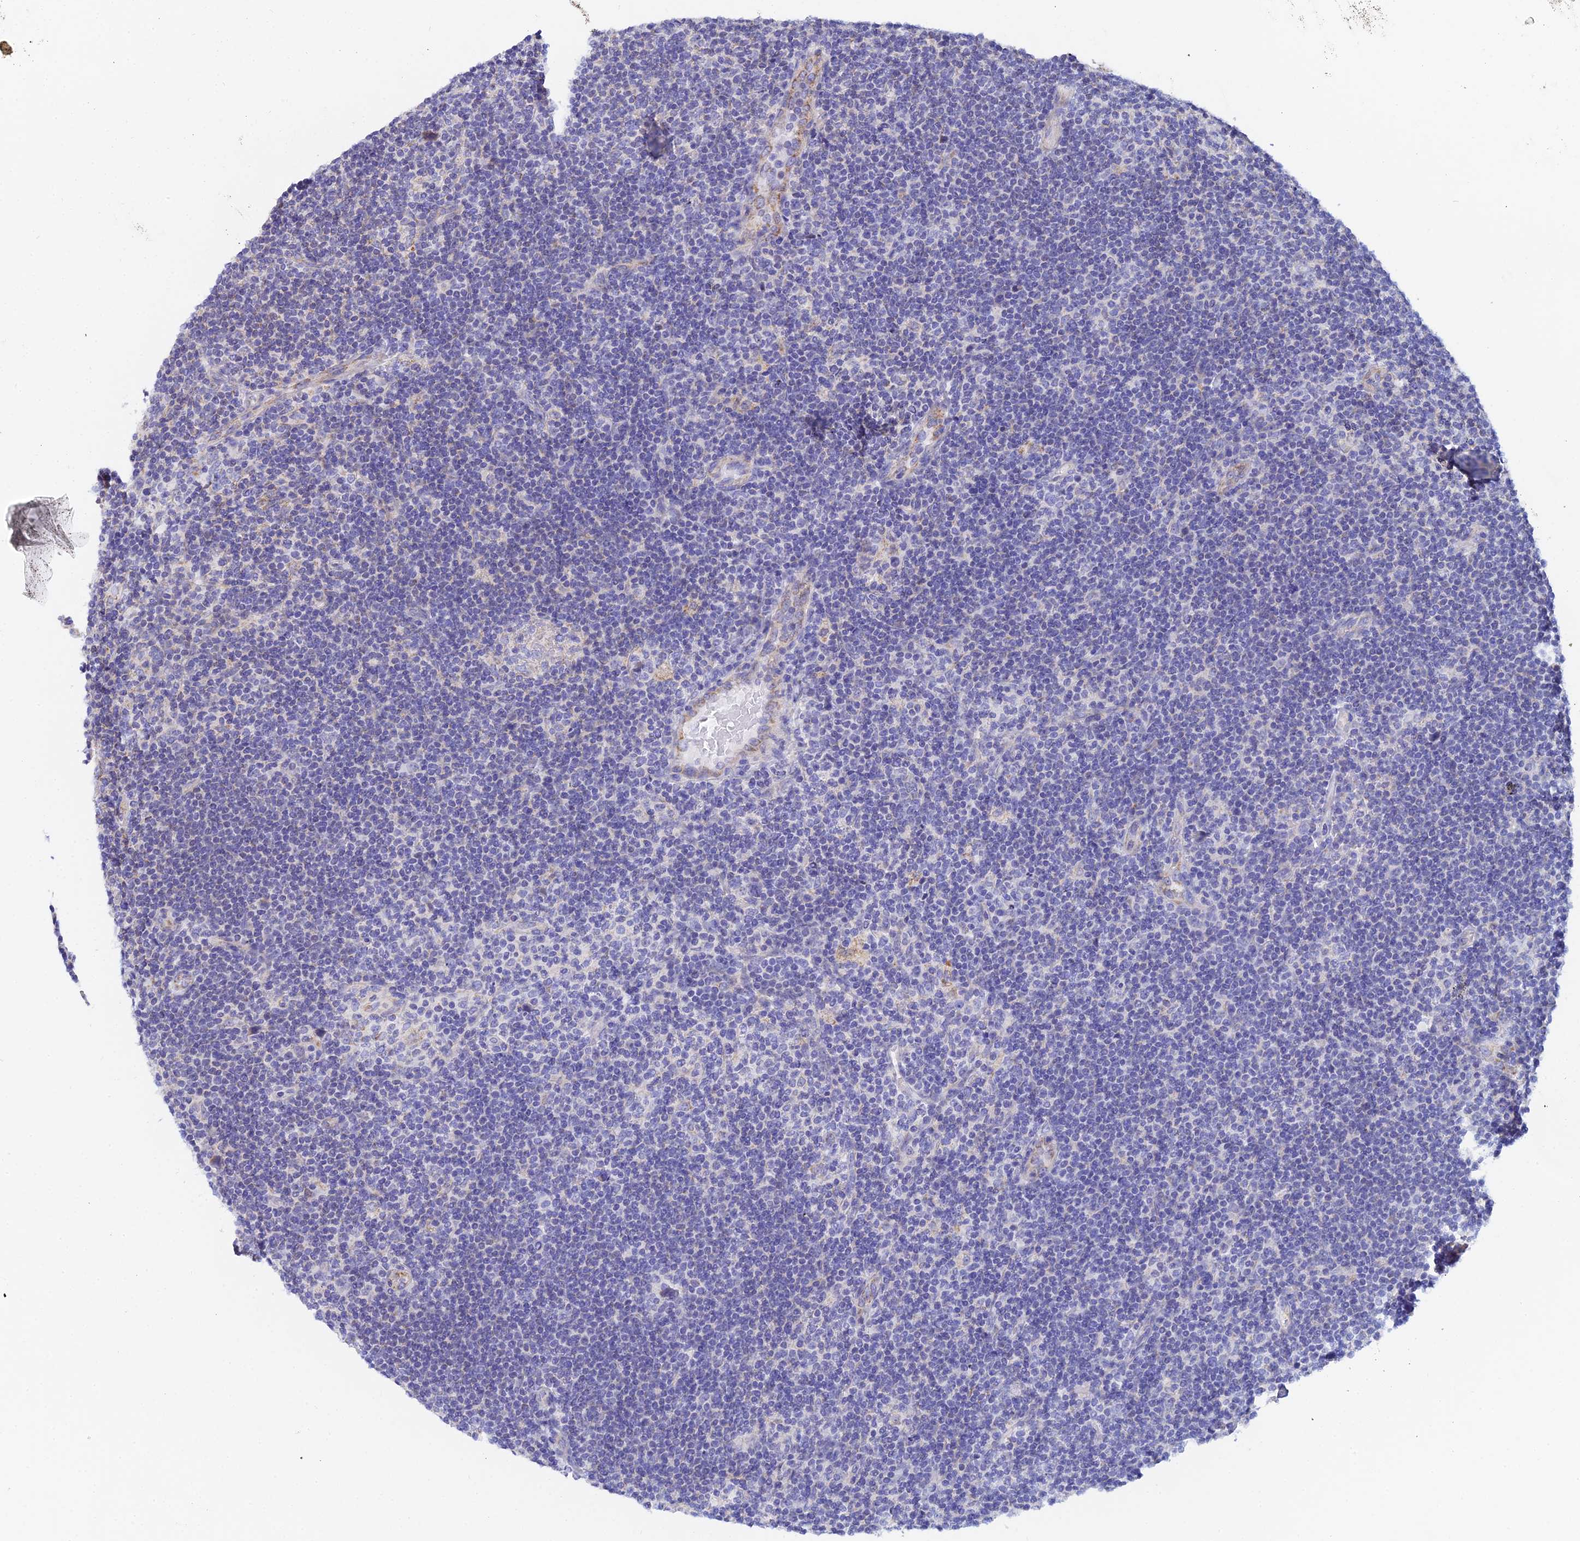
{"staining": {"intensity": "negative", "quantity": "none", "location": "none"}, "tissue": "lymphoma", "cell_type": "Tumor cells", "image_type": "cancer", "snomed": [{"axis": "morphology", "description": "Hodgkin's disease, NOS"}, {"axis": "topography", "description": "Lymph node"}], "caption": "IHC histopathology image of neoplastic tissue: Hodgkin's disease stained with DAB (3,3'-diaminobenzidine) reveals no significant protein staining in tumor cells.", "gene": "ACOT2", "patient": {"sex": "female", "age": 57}}